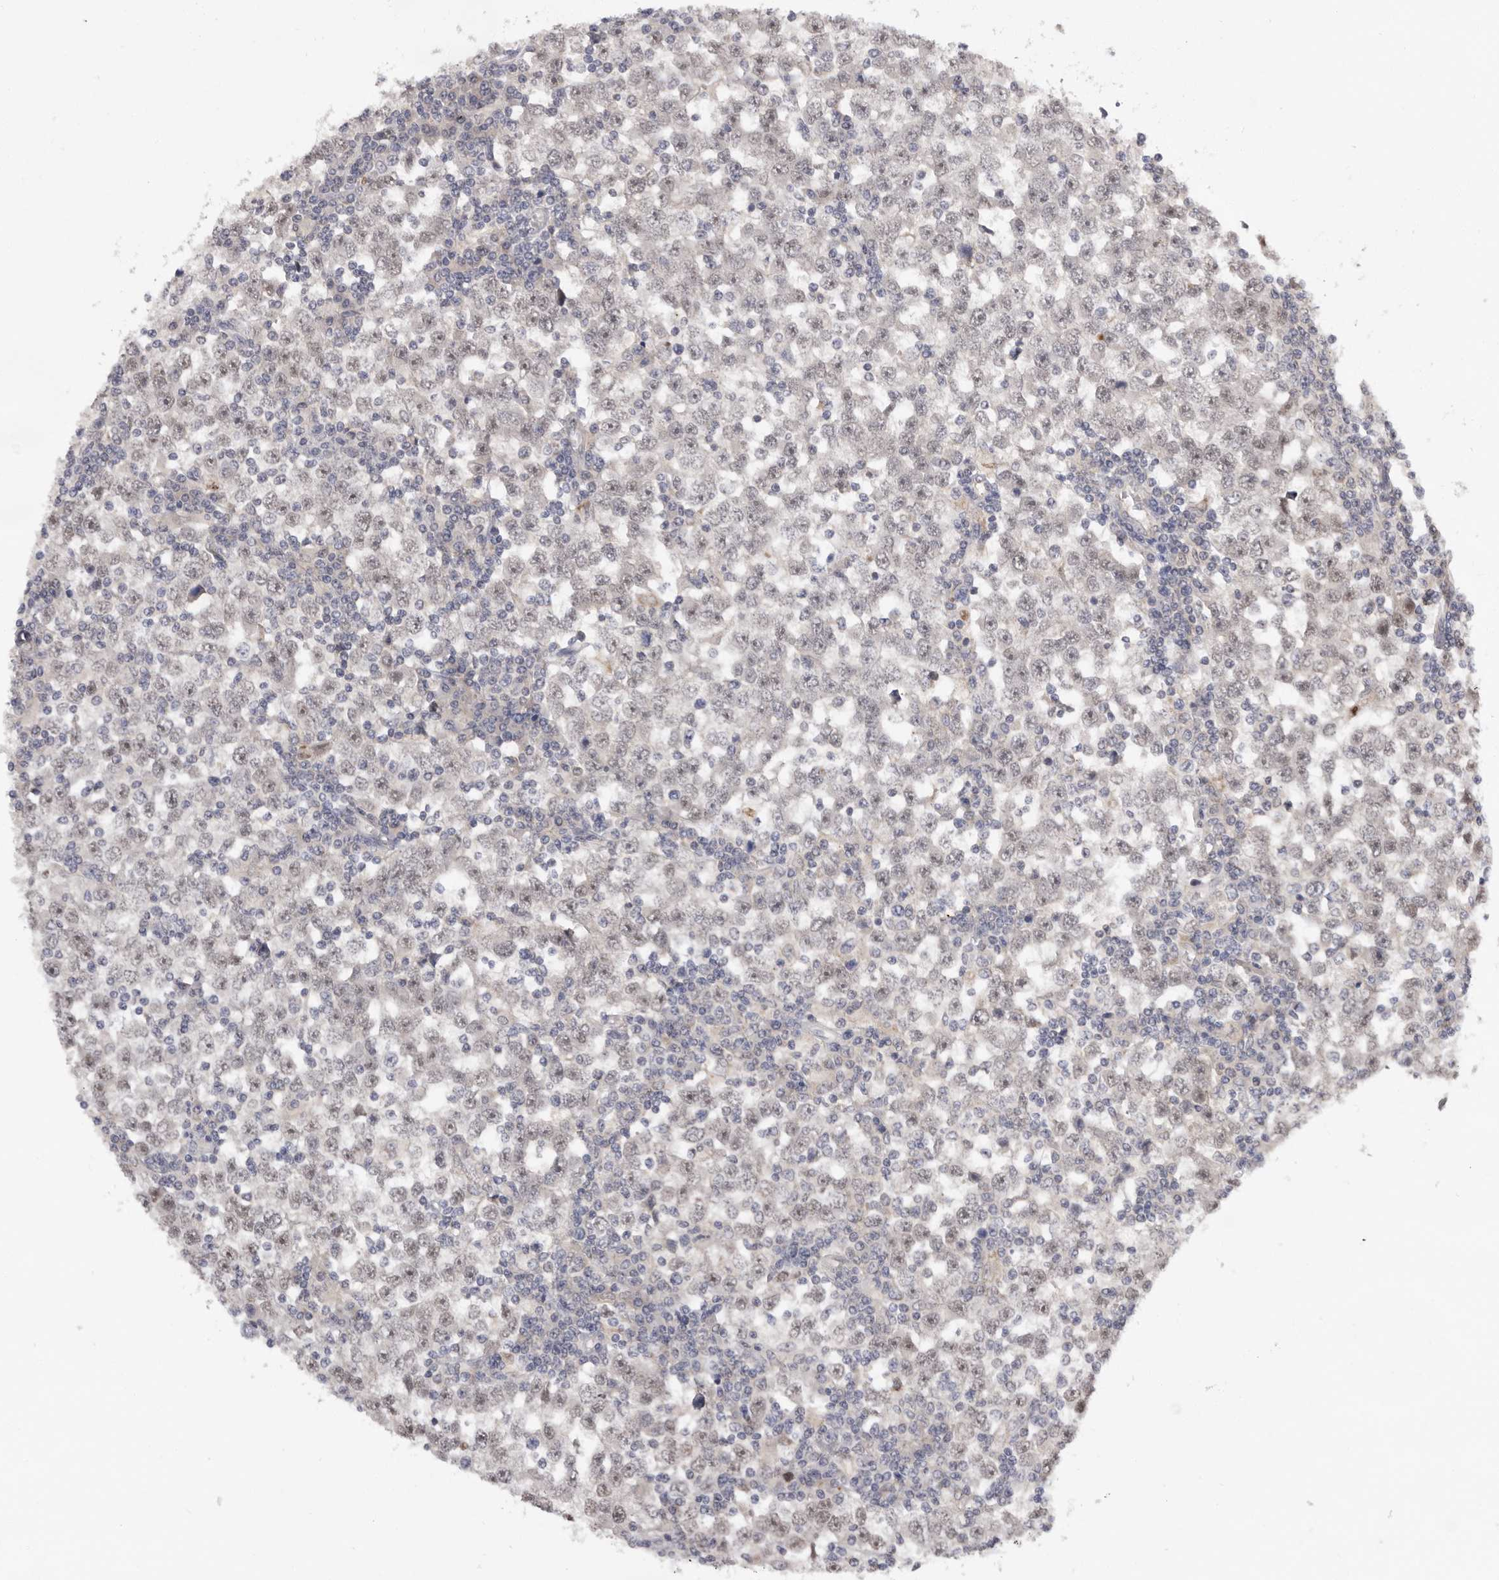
{"staining": {"intensity": "moderate", "quantity": "25%-75%", "location": "nuclear"}, "tissue": "testis cancer", "cell_type": "Tumor cells", "image_type": "cancer", "snomed": [{"axis": "morphology", "description": "Seminoma, NOS"}, {"axis": "topography", "description": "Testis"}], "caption": "Immunohistochemistry (IHC) photomicrograph of testis cancer stained for a protein (brown), which exhibits medium levels of moderate nuclear staining in about 25%-75% of tumor cells.", "gene": "BRCA2", "patient": {"sex": "male", "age": 65}}